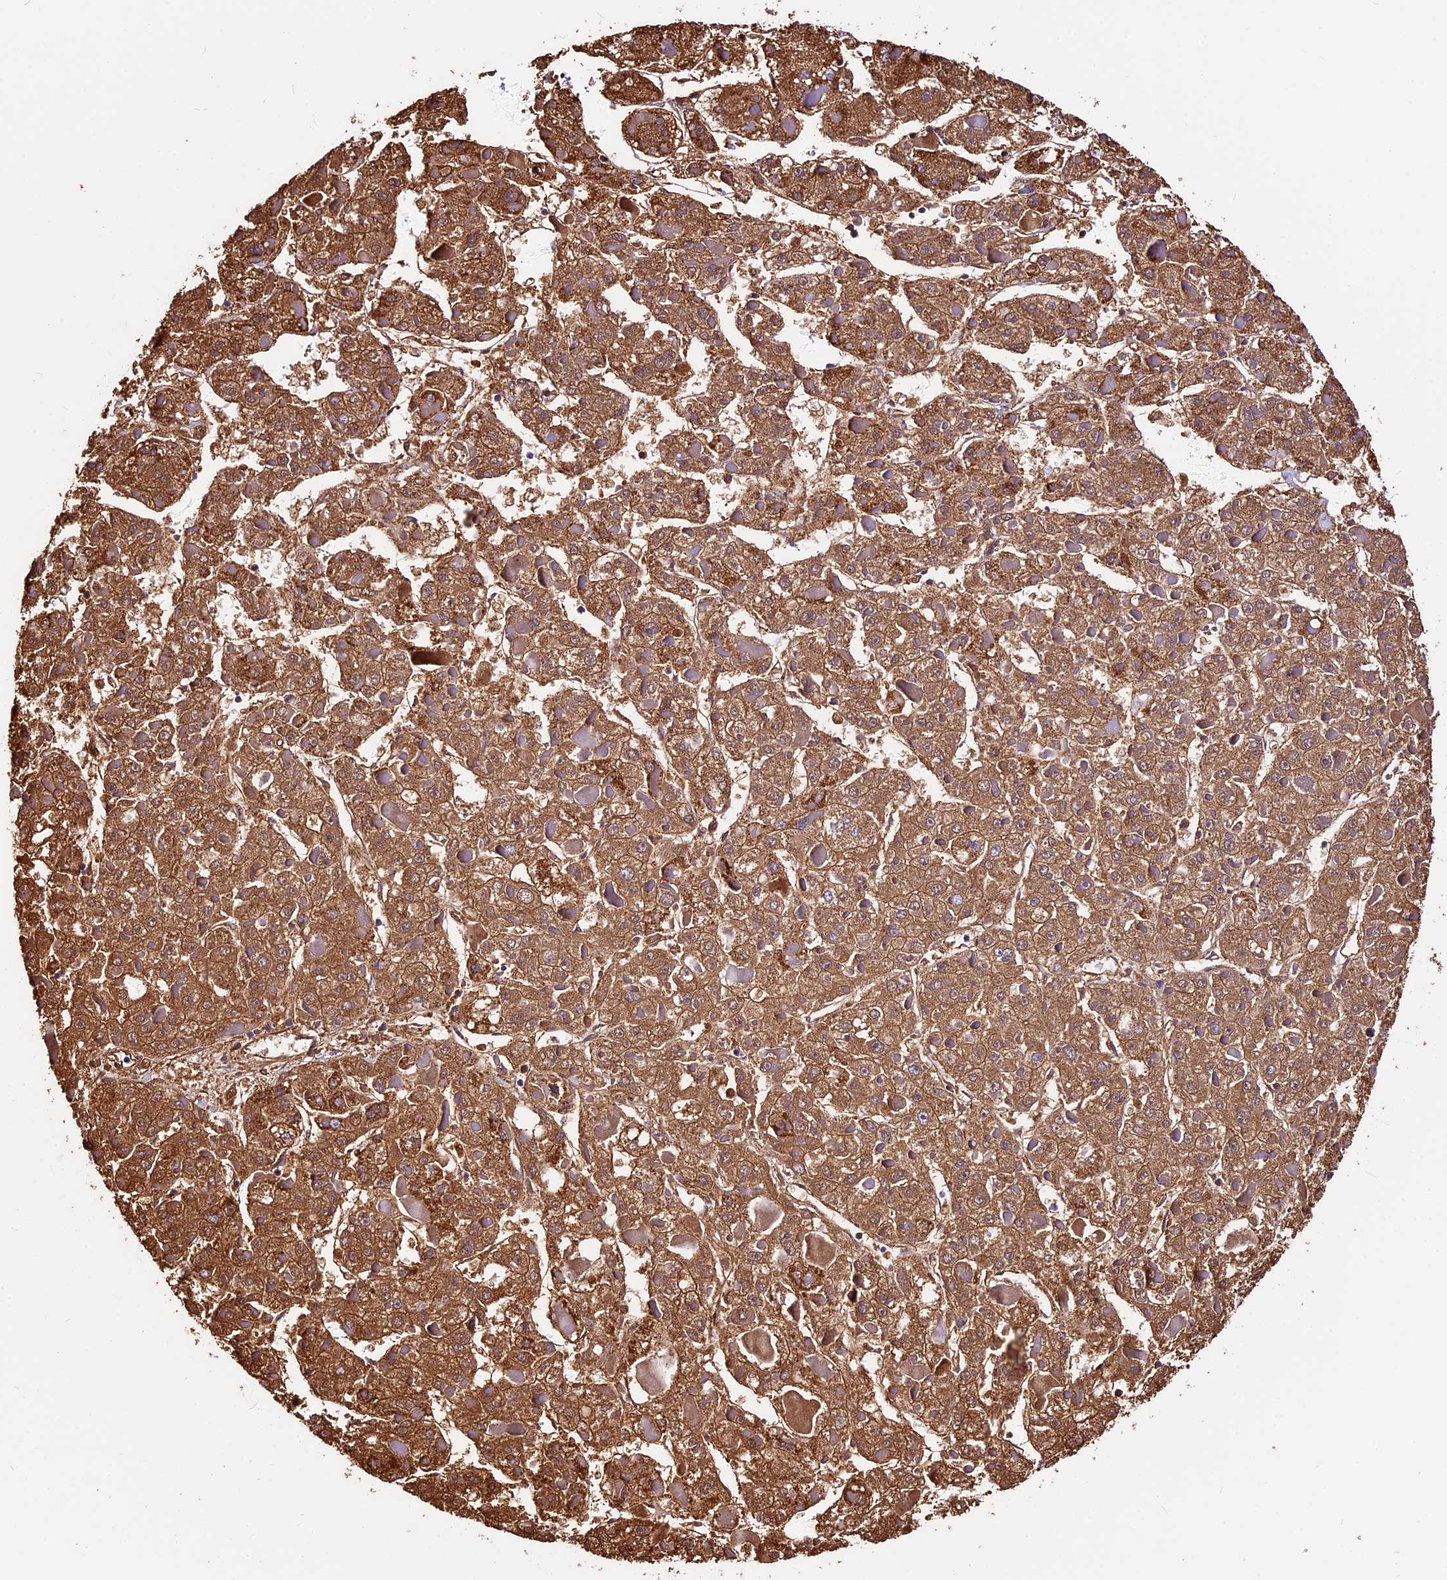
{"staining": {"intensity": "strong", "quantity": ">75%", "location": "cytoplasmic/membranous"}, "tissue": "liver cancer", "cell_type": "Tumor cells", "image_type": "cancer", "snomed": [{"axis": "morphology", "description": "Carcinoma, Hepatocellular, NOS"}, {"axis": "topography", "description": "Liver"}], "caption": "Tumor cells exhibit strong cytoplasmic/membranous positivity in approximately >75% of cells in hepatocellular carcinoma (liver). The protein of interest is shown in brown color, while the nuclei are stained blue.", "gene": "DCAF5", "patient": {"sex": "female", "age": 73}}